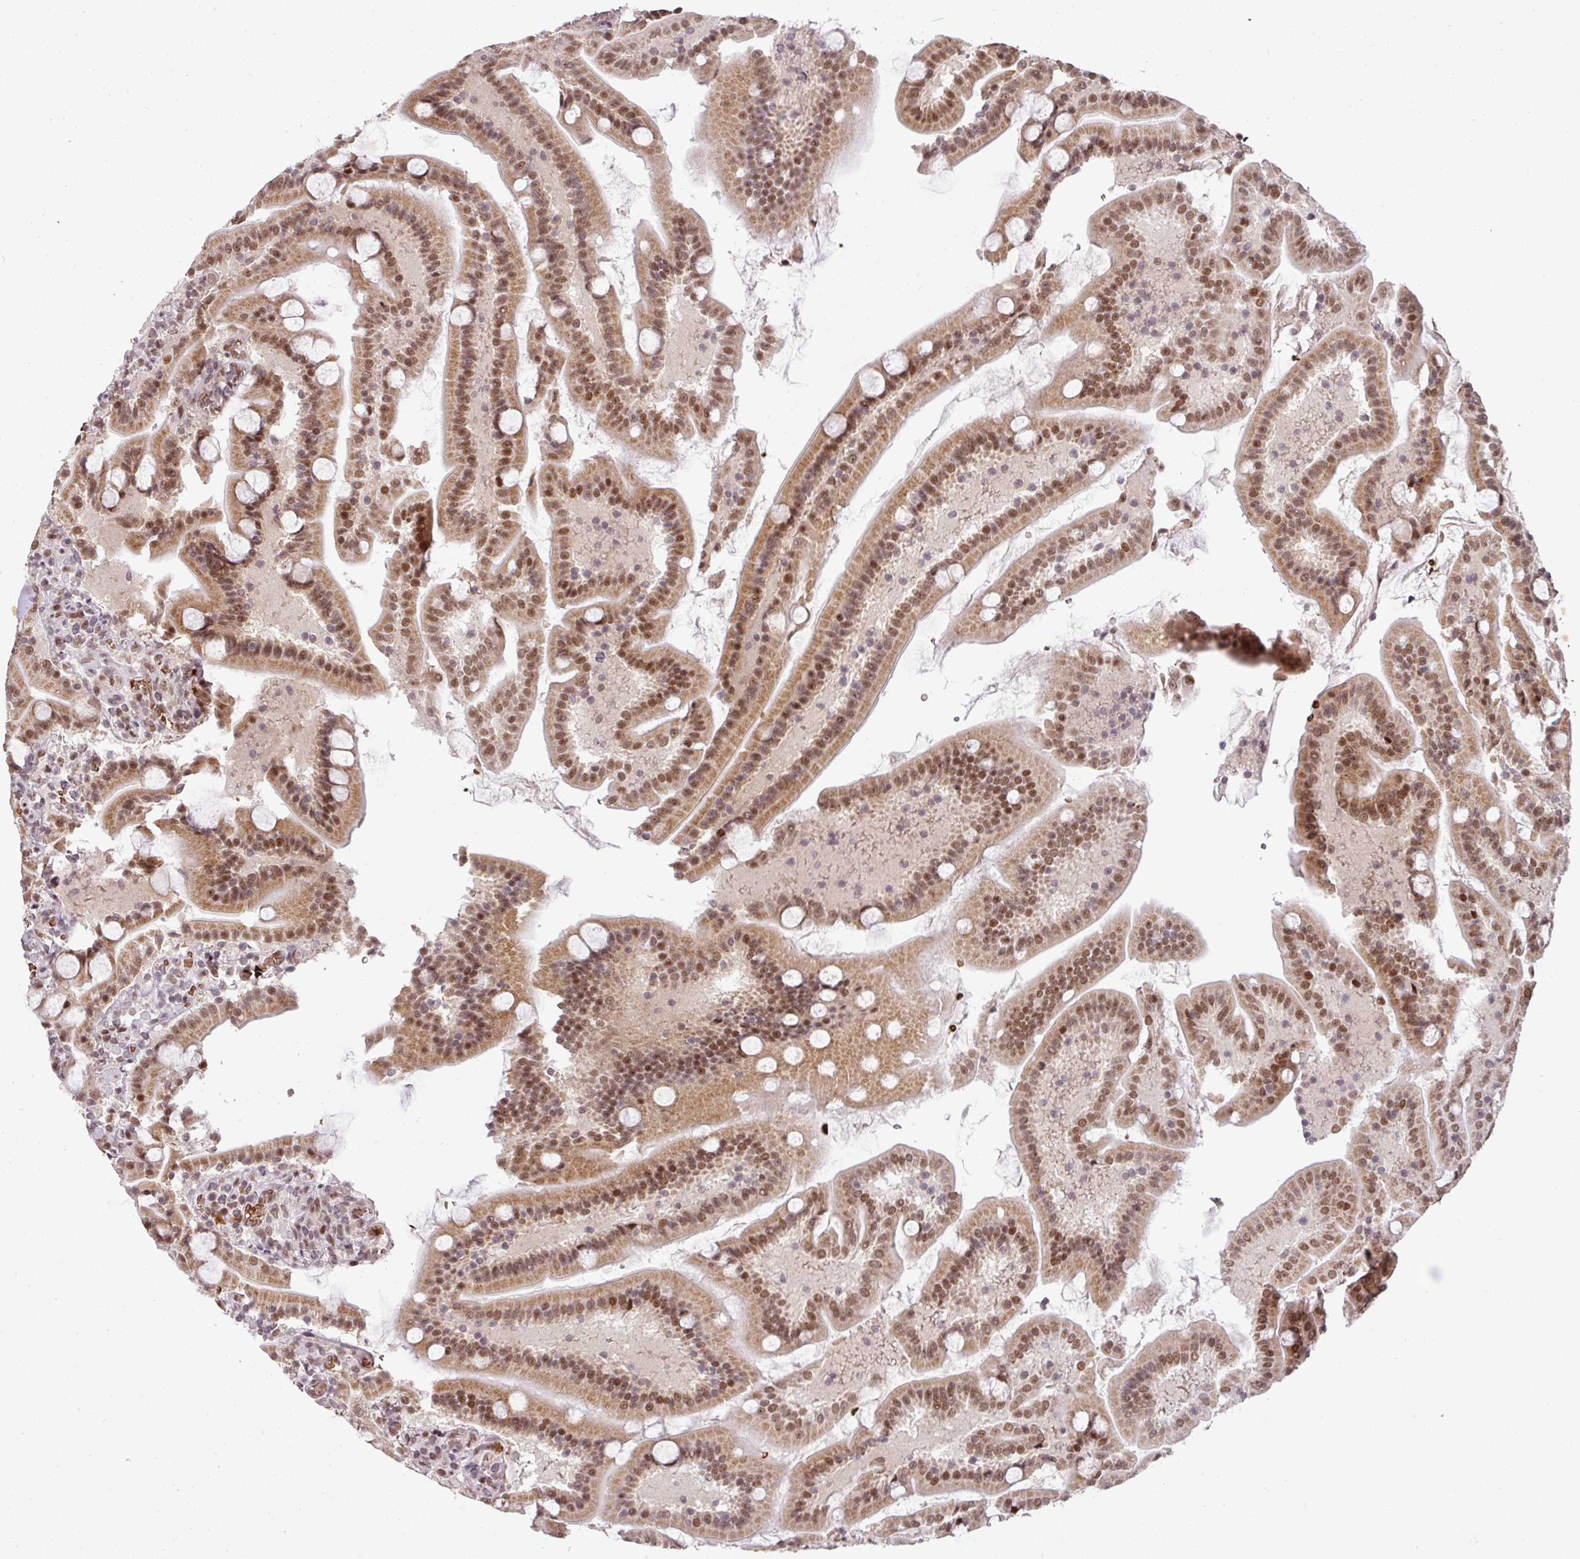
{"staining": {"intensity": "moderate", "quantity": ">75%", "location": "cytoplasmic/membranous,nuclear"}, "tissue": "duodenum", "cell_type": "Glandular cells", "image_type": "normal", "snomed": [{"axis": "morphology", "description": "Normal tissue, NOS"}, {"axis": "topography", "description": "Duodenum"}], "caption": "Moderate cytoplasmic/membranous,nuclear staining for a protein is appreciated in approximately >75% of glandular cells of normal duodenum using immunohistochemistry (IHC).", "gene": "NEIL1", "patient": {"sex": "male", "age": 55}}